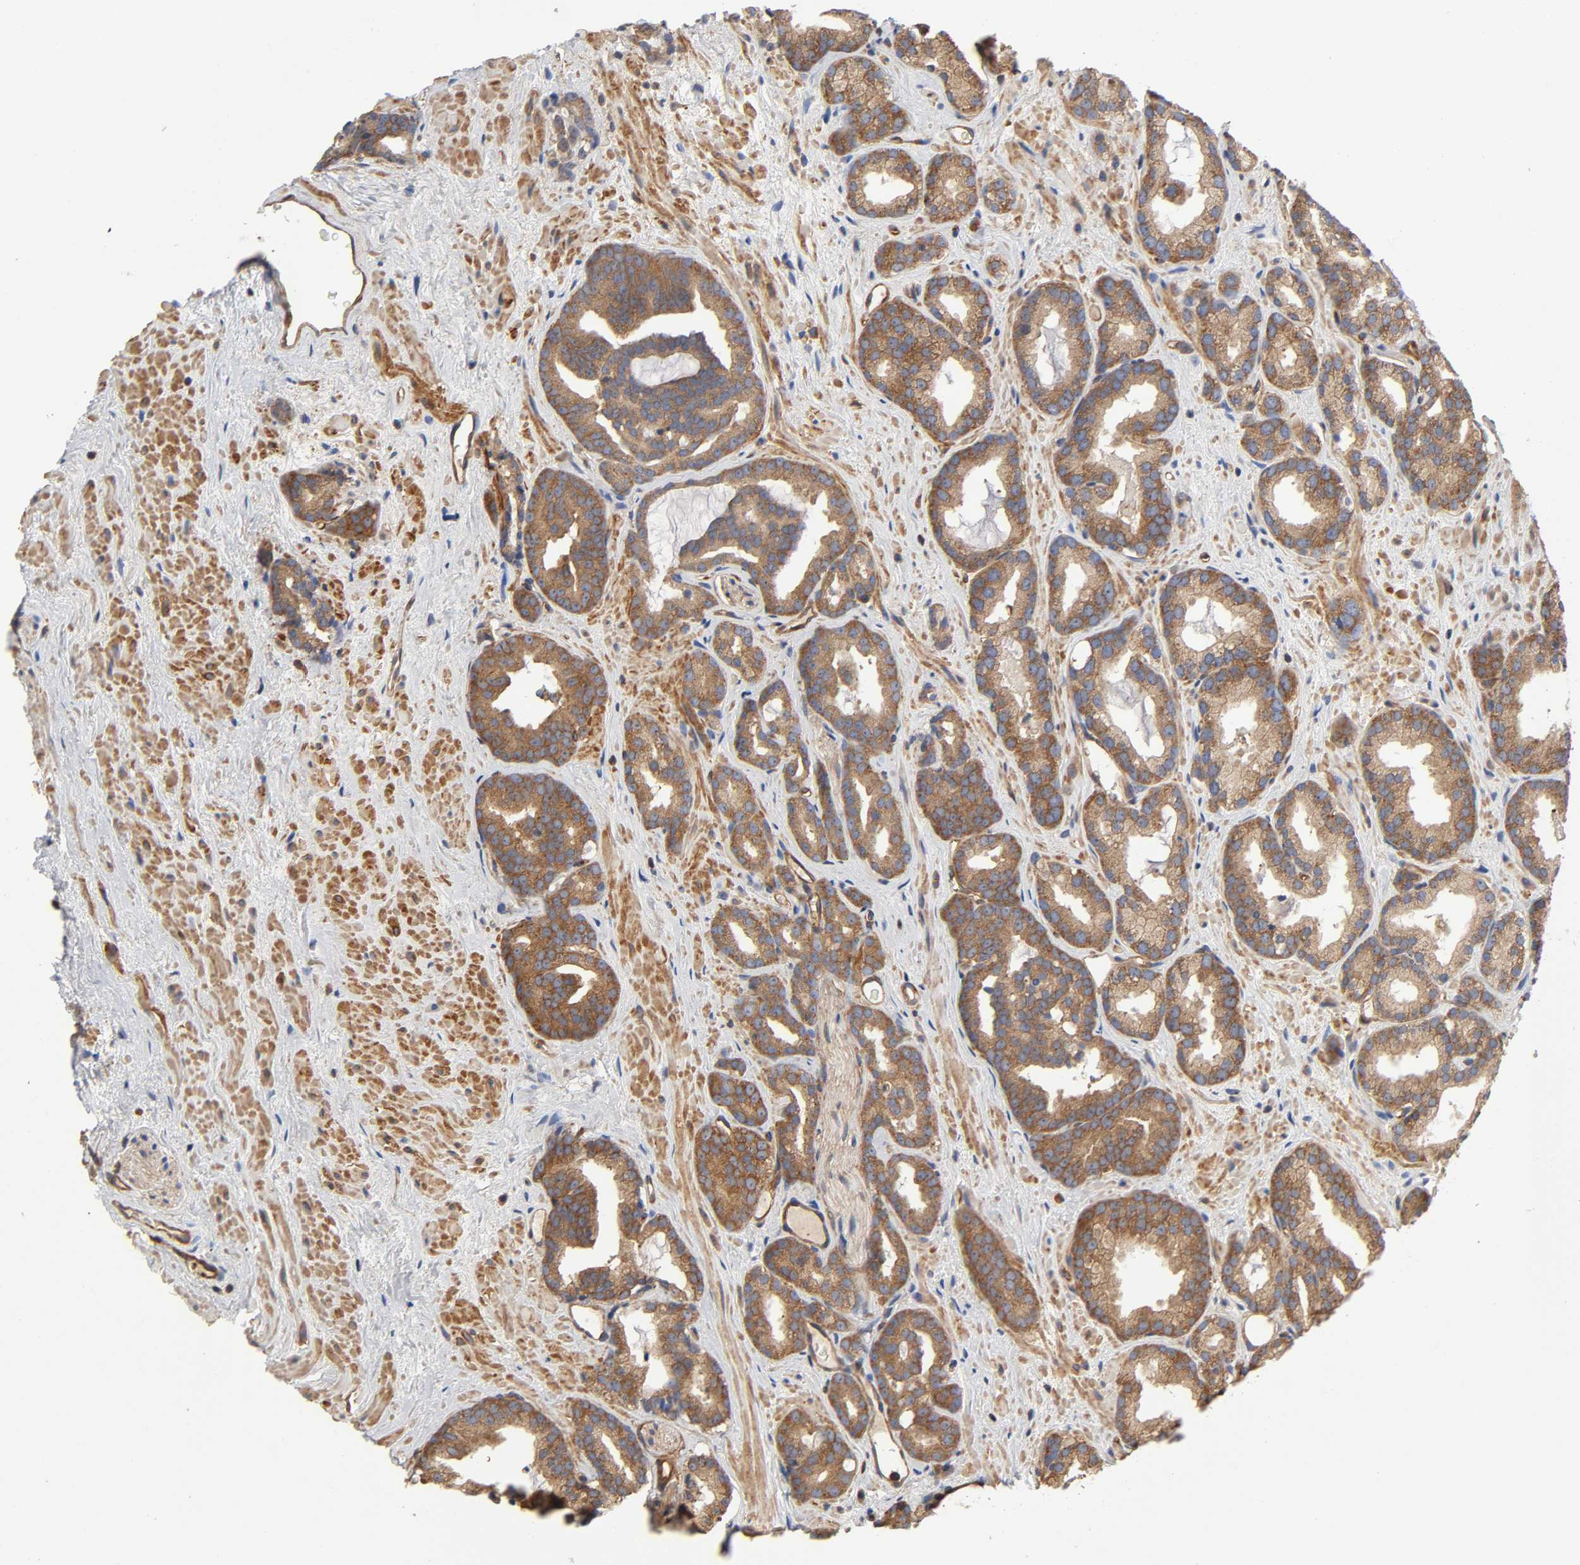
{"staining": {"intensity": "strong", "quantity": "25%-75%", "location": "cytoplasmic/membranous"}, "tissue": "prostate cancer", "cell_type": "Tumor cells", "image_type": "cancer", "snomed": [{"axis": "morphology", "description": "Adenocarcinoma, Low grade"}, {"axis": "topography", "description": "Prostate"}], "caption": "Tumor cells reveal strong cytoplasmic/membranous positivity in approximately 25%-75% of cells in adenocarcinoma (low-grade) (prostate).", "gene": "LAMTOR2", "patient": {"sex": "male", "age": 63}}